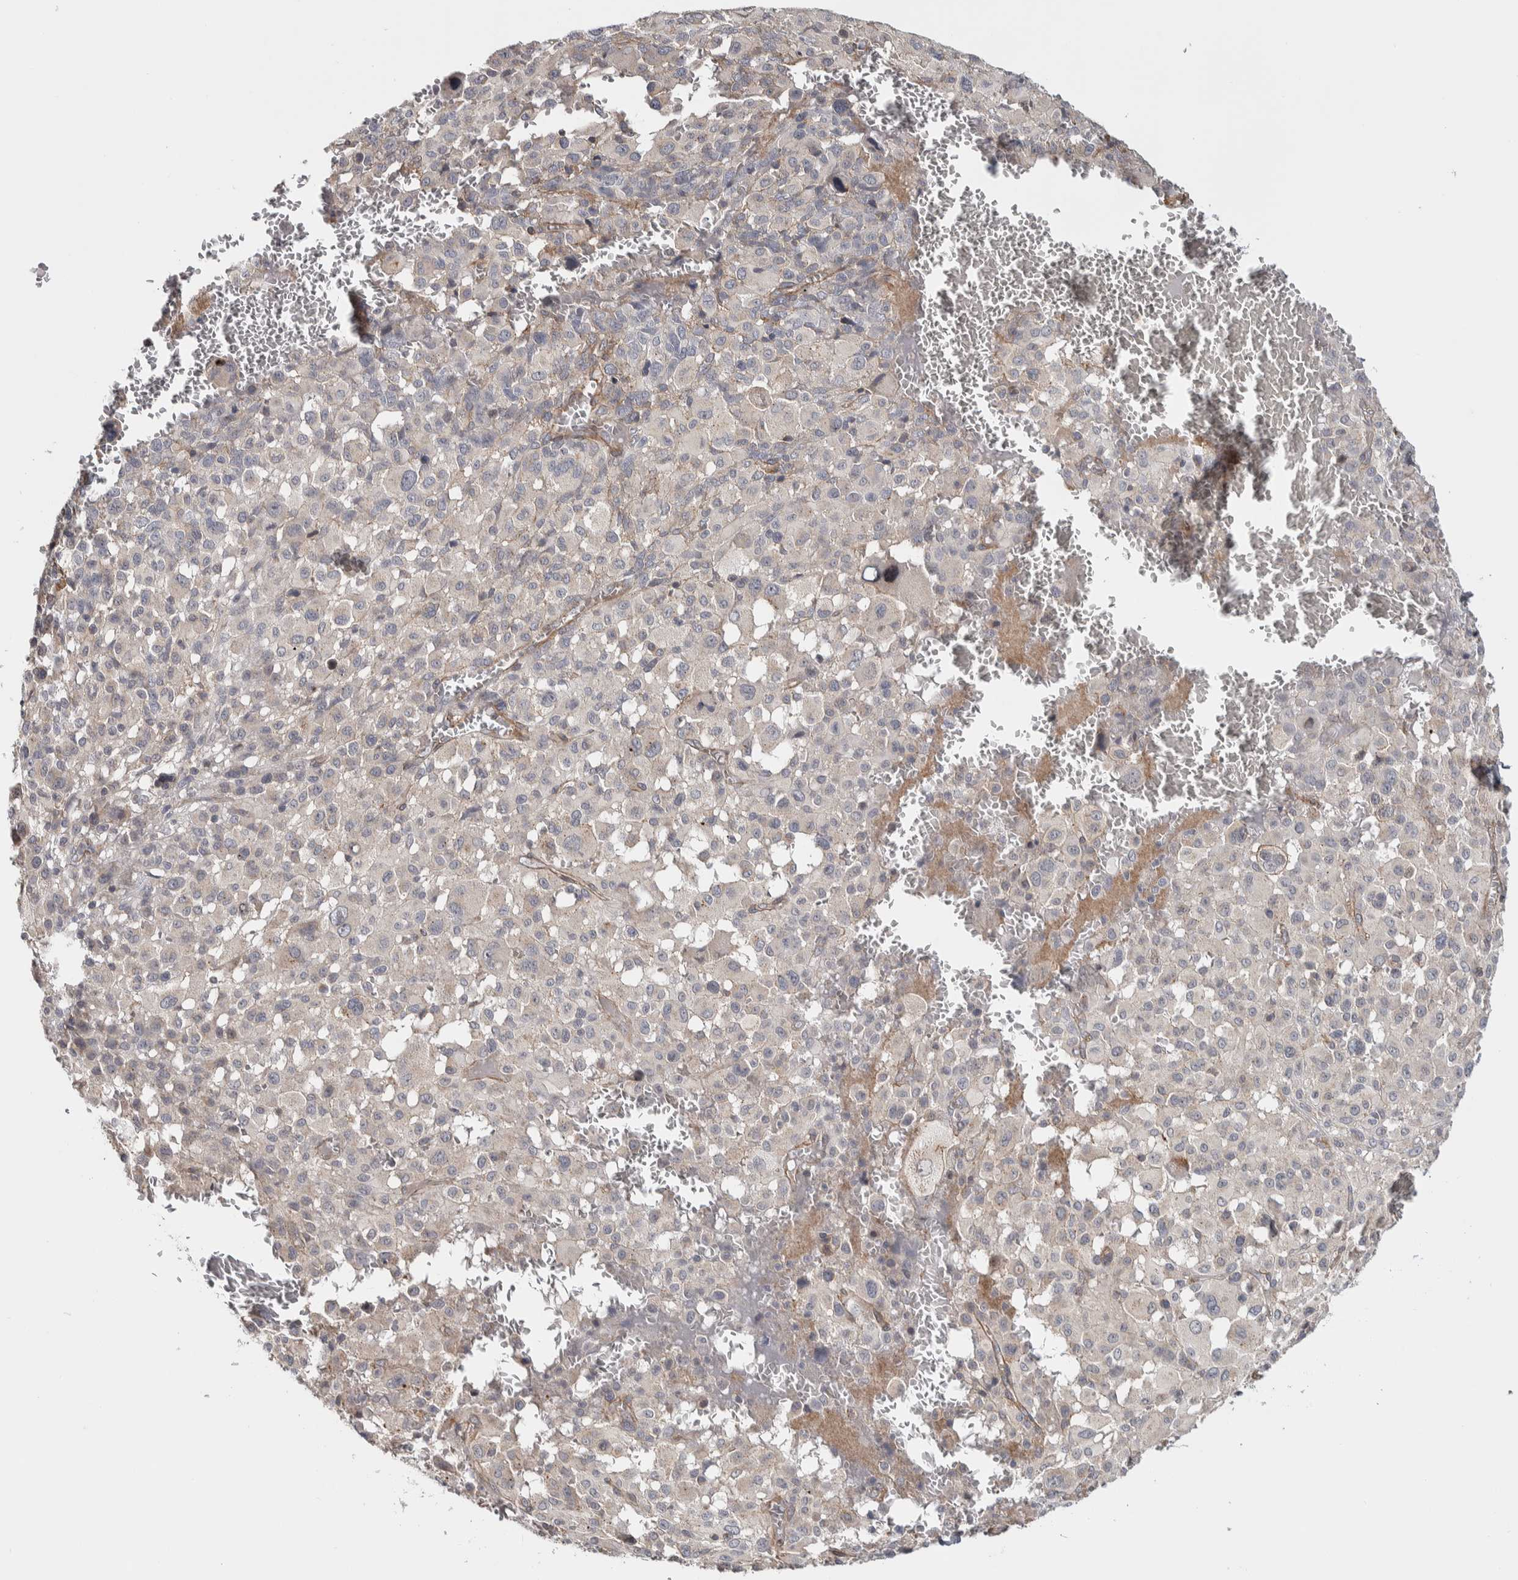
{"staining": {"intensity": "negative", "quantity": "none", "location": "none"}, "tissue": "melanoma", "cell_type": "Tumor cells", "image_type": "cancer", "snomed": [{"axis": "morphology", "description": "Malignant melanoma, Metastatic site"}, {"axis": "topography", "description": "Skin"}], "caption": "This is an immunohistochemistry micrograph of malignant melanoma (metastatic site). There is no staining in tumor cells.", "gene": "CHMP4C", "patient": {"sex": "female", "age": 74}}